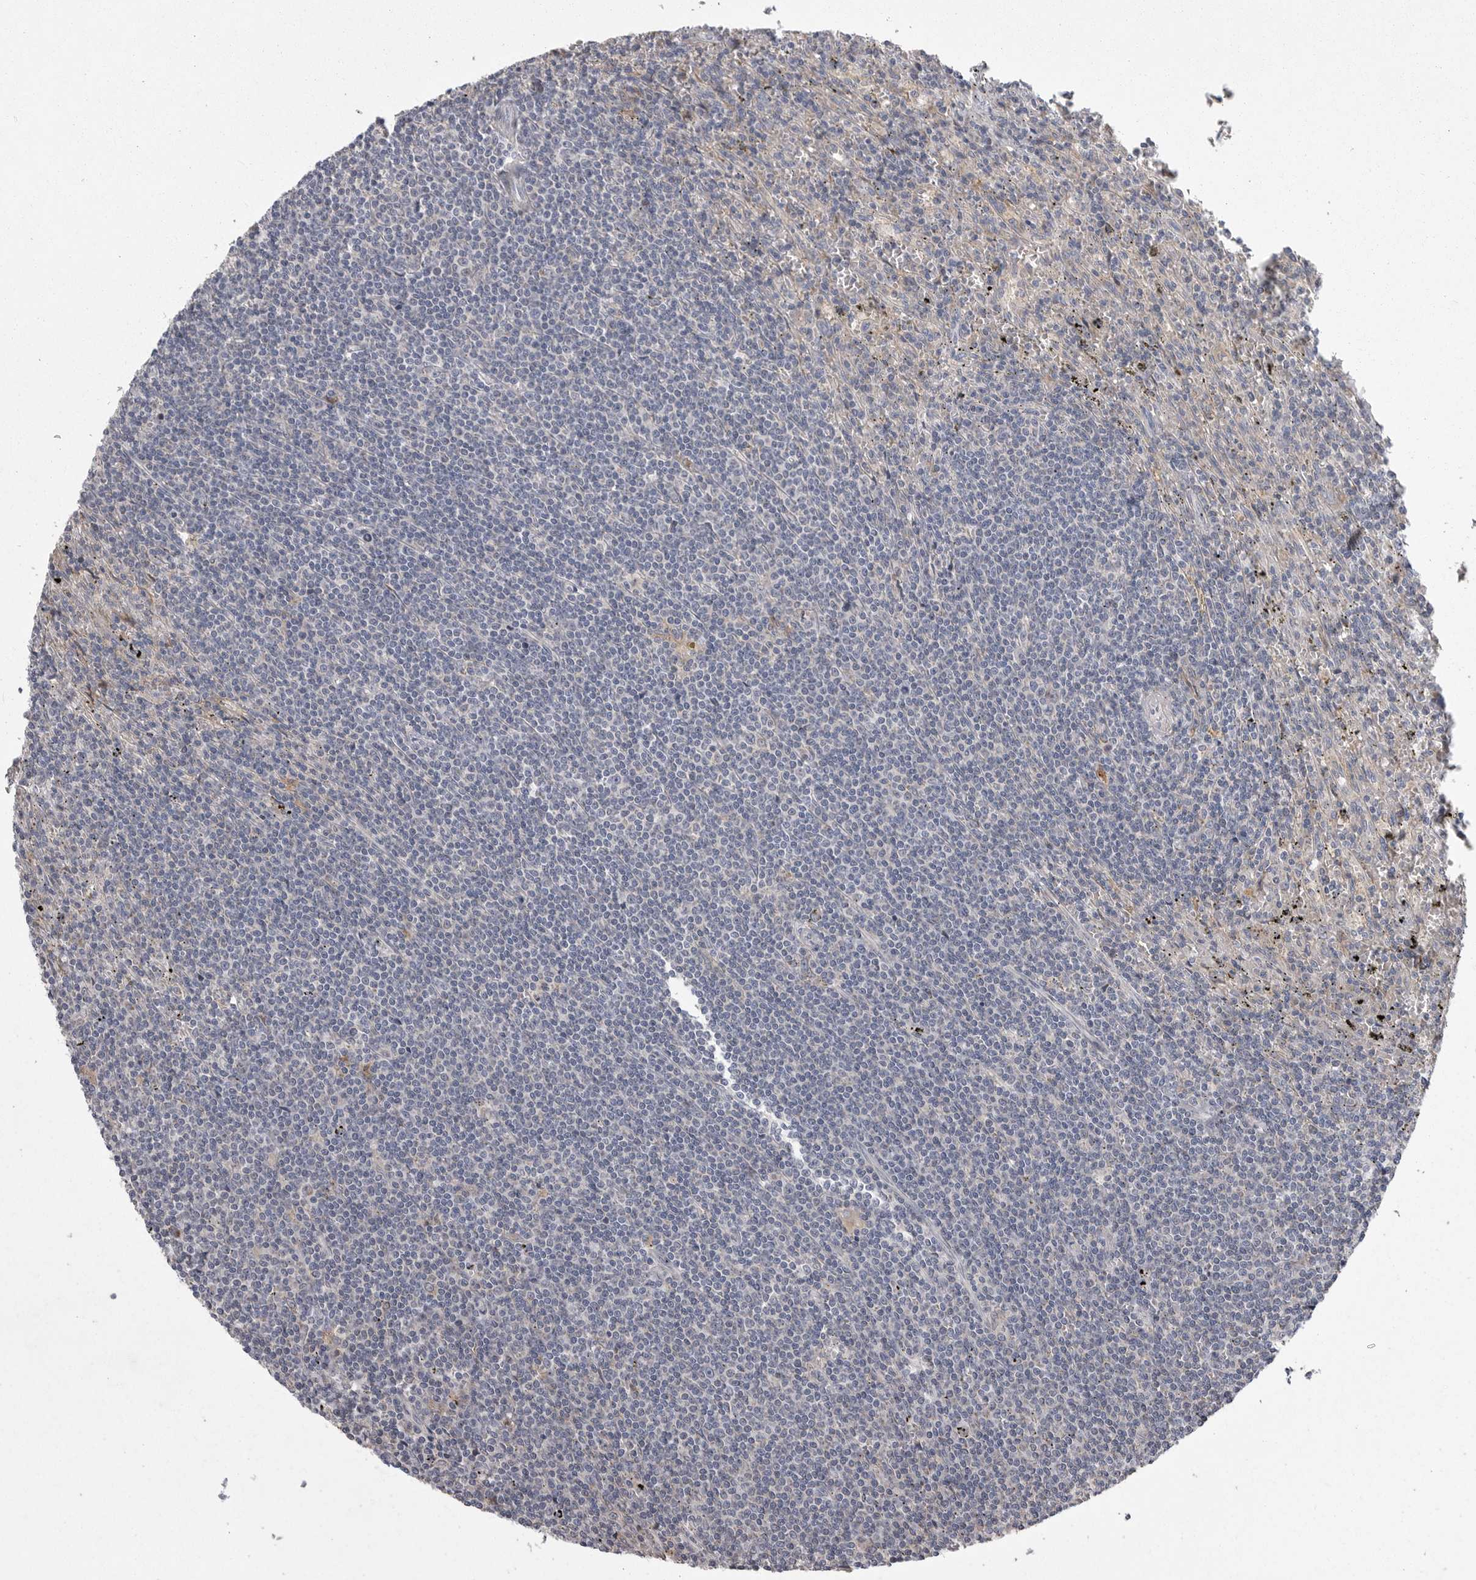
{"staining": {"intensity": "negative", "quantity": "none", "location": "none"}, "tissue": "lymphoma", "cell_type": "Tumor cells", "image_type": "cancer", "snomed": [{"axis": "morphology", "description": "Malignant lymphoma, non-Hodgkin's type, Low grade"}, {"axis": "topography", "description": "Spleen"}], "caption": "Immunohistochemistry histopathology image of neoplastic tissue: low-grade malignant lymphoma, non-Hodgkin's type stained with DAB exhibits no significant protein expression in tumor cells. (Brightfield microscopy of DAB (3,3'-diaminobenzidine) immunohistochemistry at high magnification).", "gene": "CRP", "patient": {"sex": "male", "age": 76}}